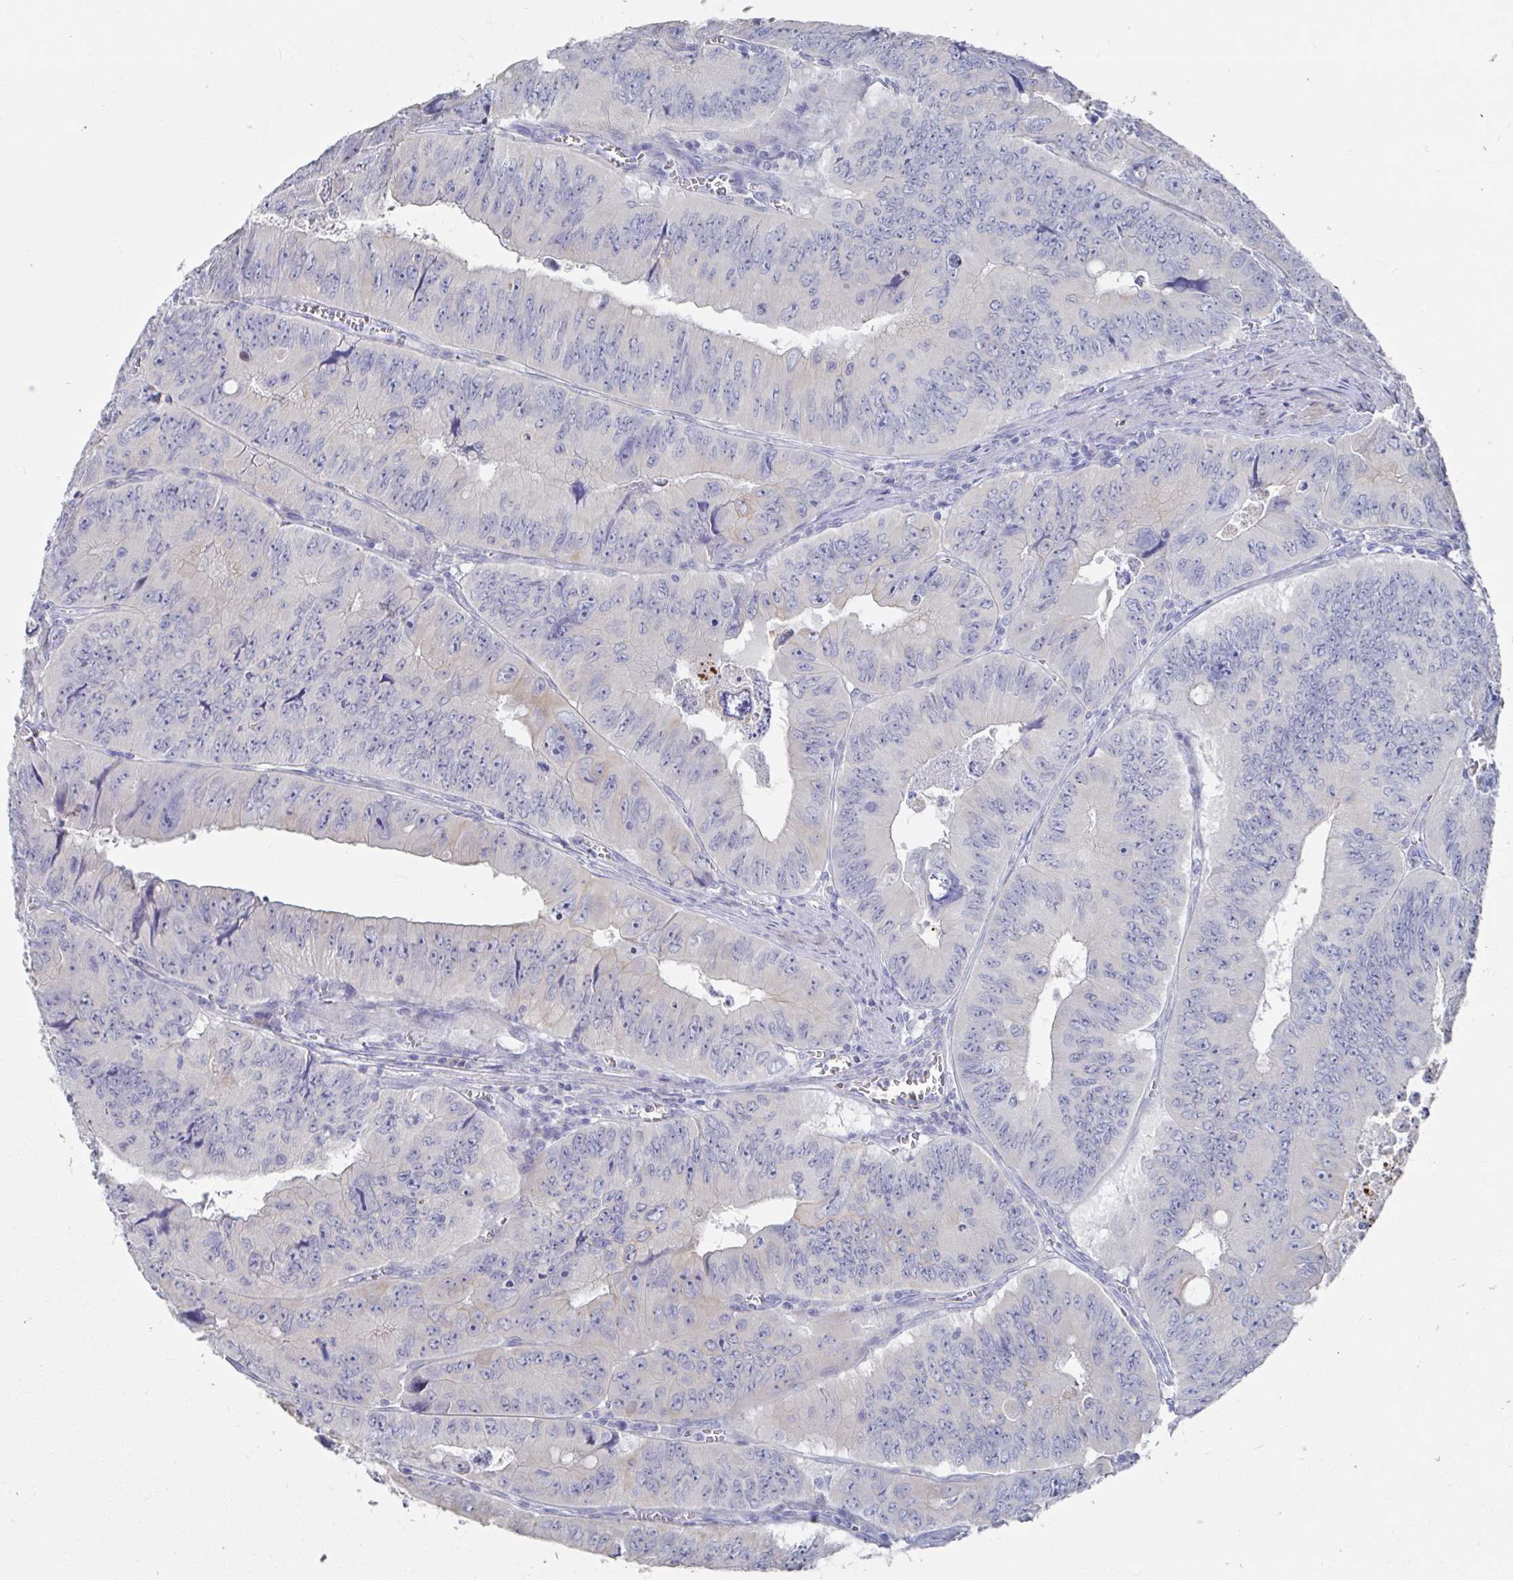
{"staining": {"intensity": "negative", "quantity": "none", "location": "none"}, "tissue": "colorectal cancer", "cell_type": "Tumor cells", "image_type": "cancer", "snomed": [{"axis": "morphology", "description": "Adenocarcinoma, NOS"}, {"axis": "topography", "description": "Colon"}], "caption": "Colorectal cancer (adenocarcinoma) was stained to show a protein in brown. There is no significant staining in tumor cells. (DAB immunohistochemistry (IHC), high magnification).", "gene": "GPR148", "patient": {"sex": "female", "age": 84}}